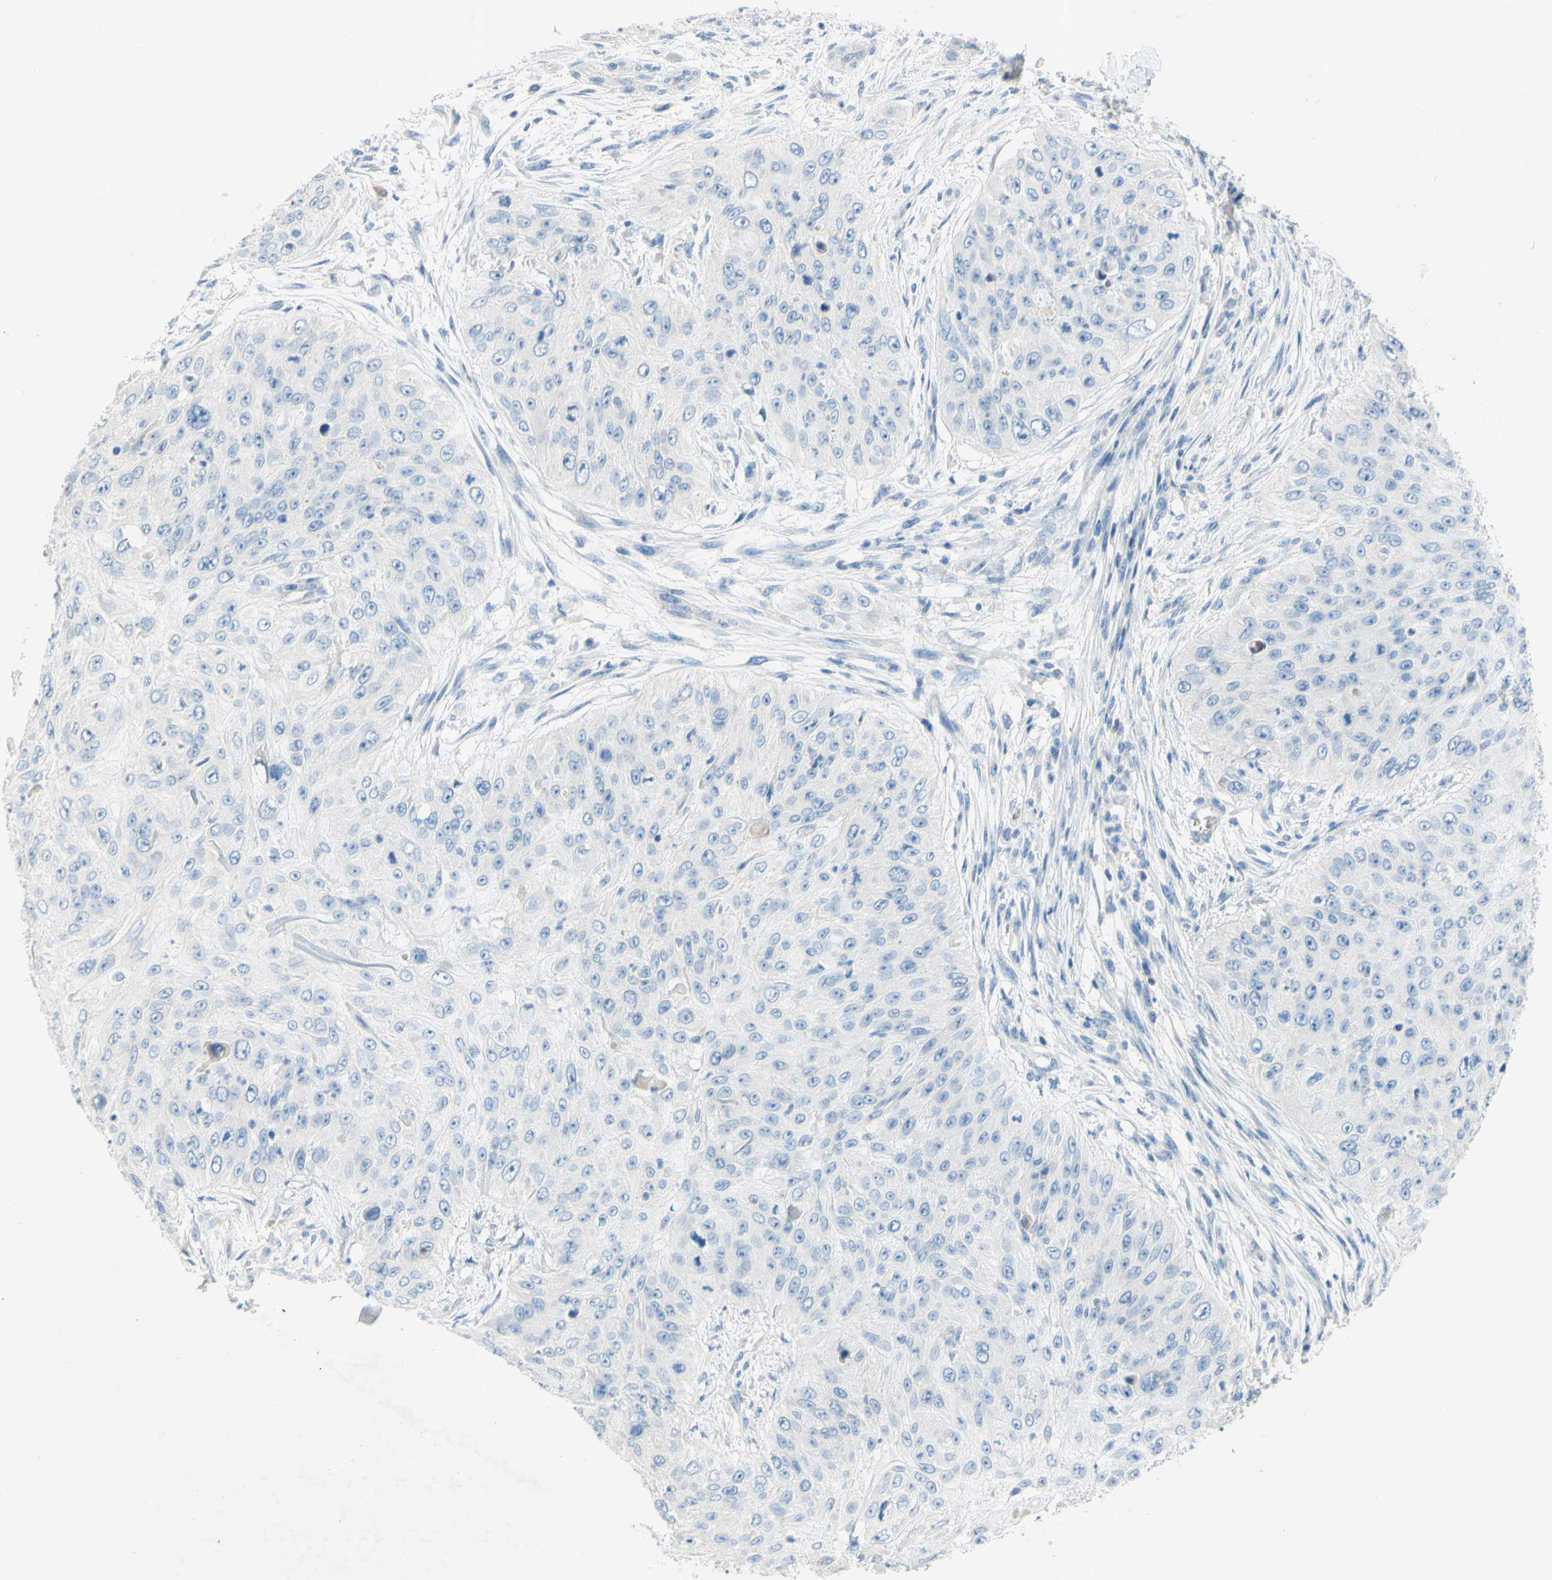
{"staining": {"intensity": "negative", "quantity": "none", "location": "none"}, "tissue": "skin cancer", "cell_type": "Tumor cells", "image_type": "cancer", "snomed": [{"axis": "morphology", "description": "Squamous cell carcinoma, NOS"}, {"axis": "topography", "description": "Skin"}], "caption": "DAB immunohistochemical staining of skin cancer (squamous cell carcinoma) exhibits no significant staining in tumor cells. (DAB (3,3'-diaminobenzidine) immunohistochemistry with hematoxylin counter stain).", "gene": "ACADL", "patient": {"sex": "female", "age": 80}}